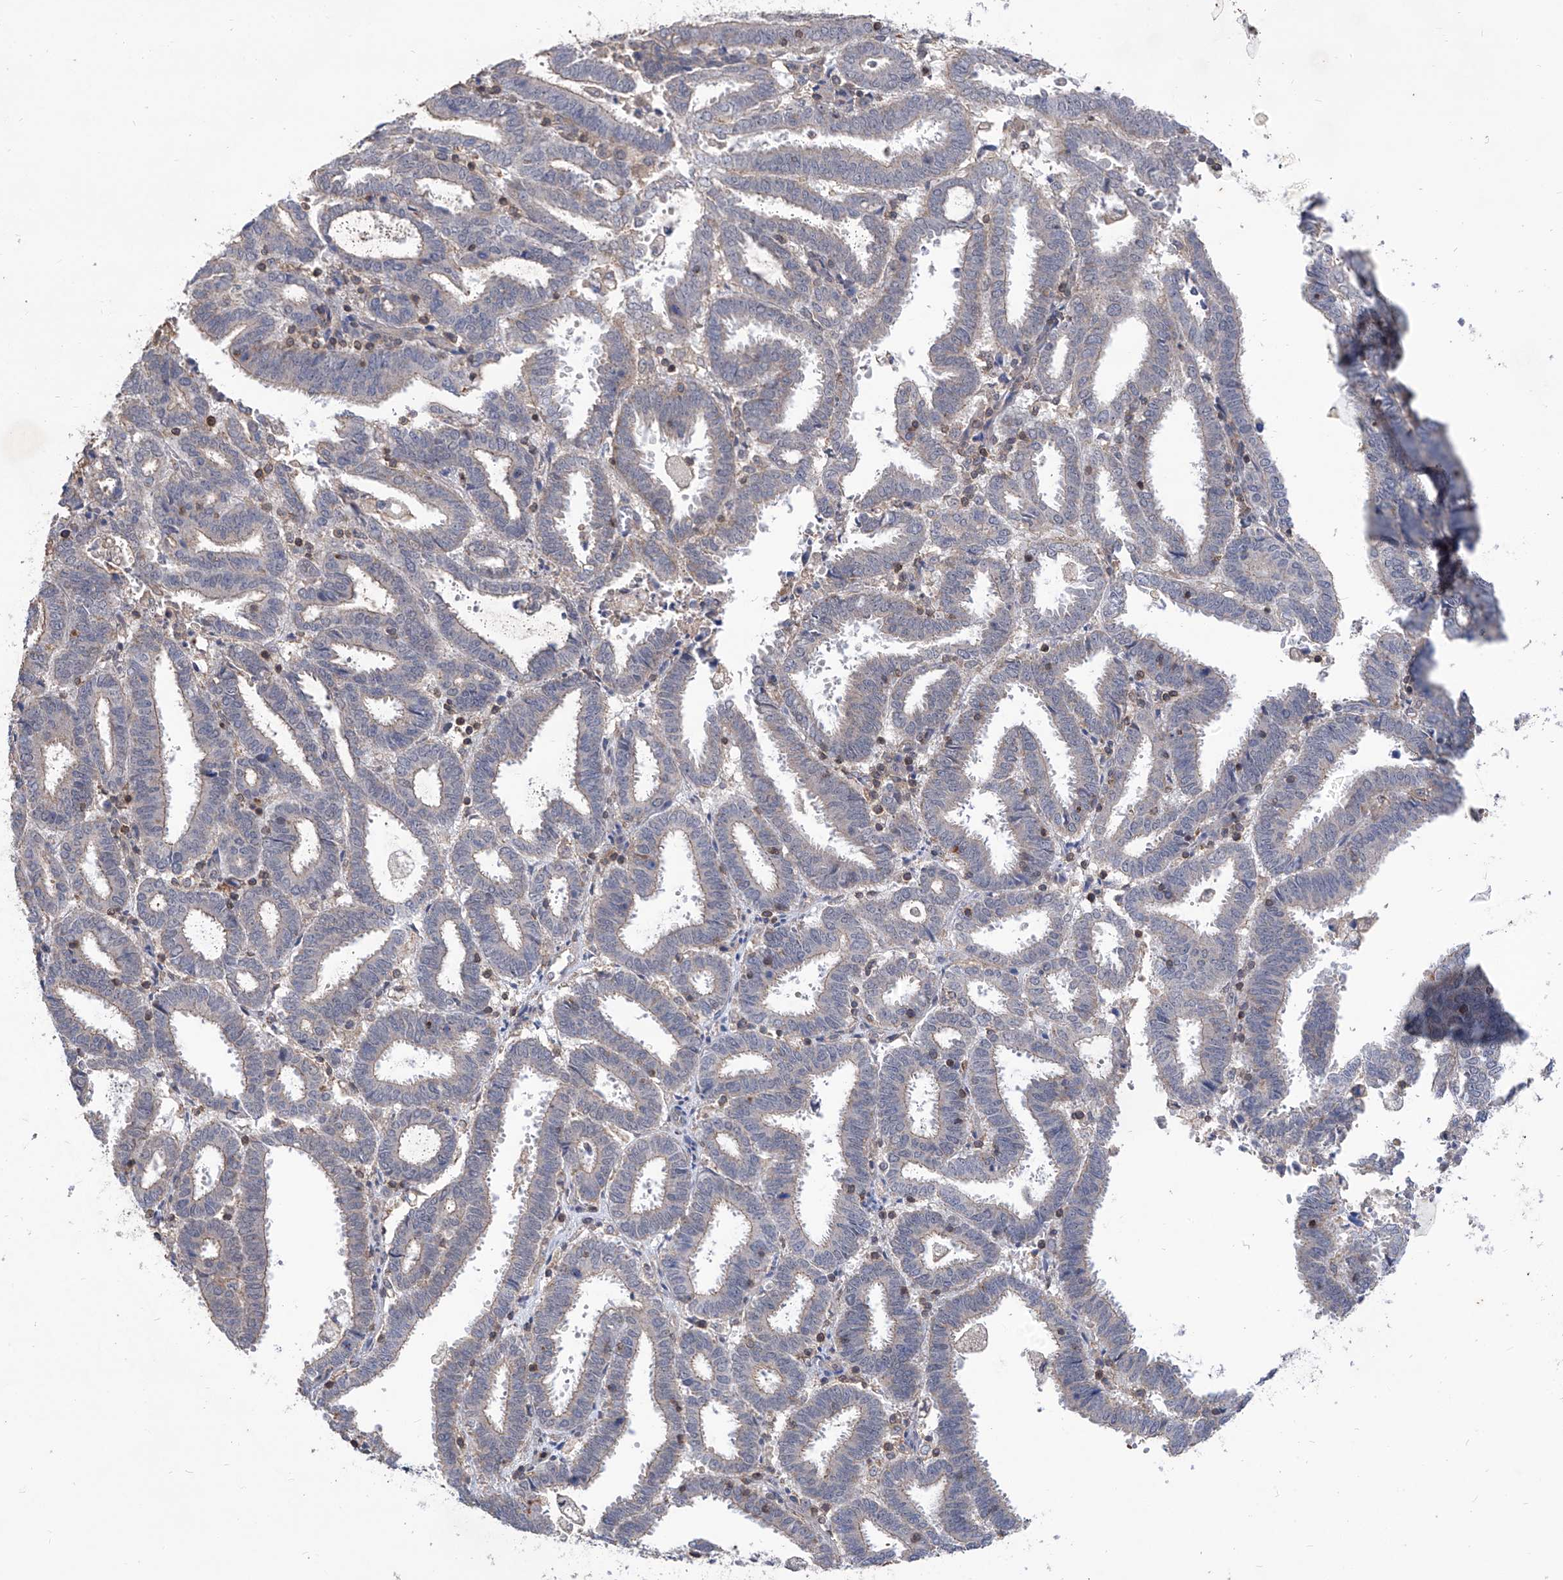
{"staining": {"intensity": "weak", "quantity": "<25%", "location": "cytoplasmic/membranous"}, "tissue": "endometrial cancer", "cell_type": "Tumor cells", "image_type": "cancer", "snomed": [{"axis": "morphology", "description": "Adenocarcinoma, NOS"}, {"axis": "topography", "description": "Uterus"}], "caption": "This histopathology image is of adenocarcinoma (endometrial) stained with IHC to label a protein in brown with the nuclei are counter-stained blue. There is no expression in tumor cells.", "gene": "KIFC2", "patient": {"sex": "female", "age": 83}}